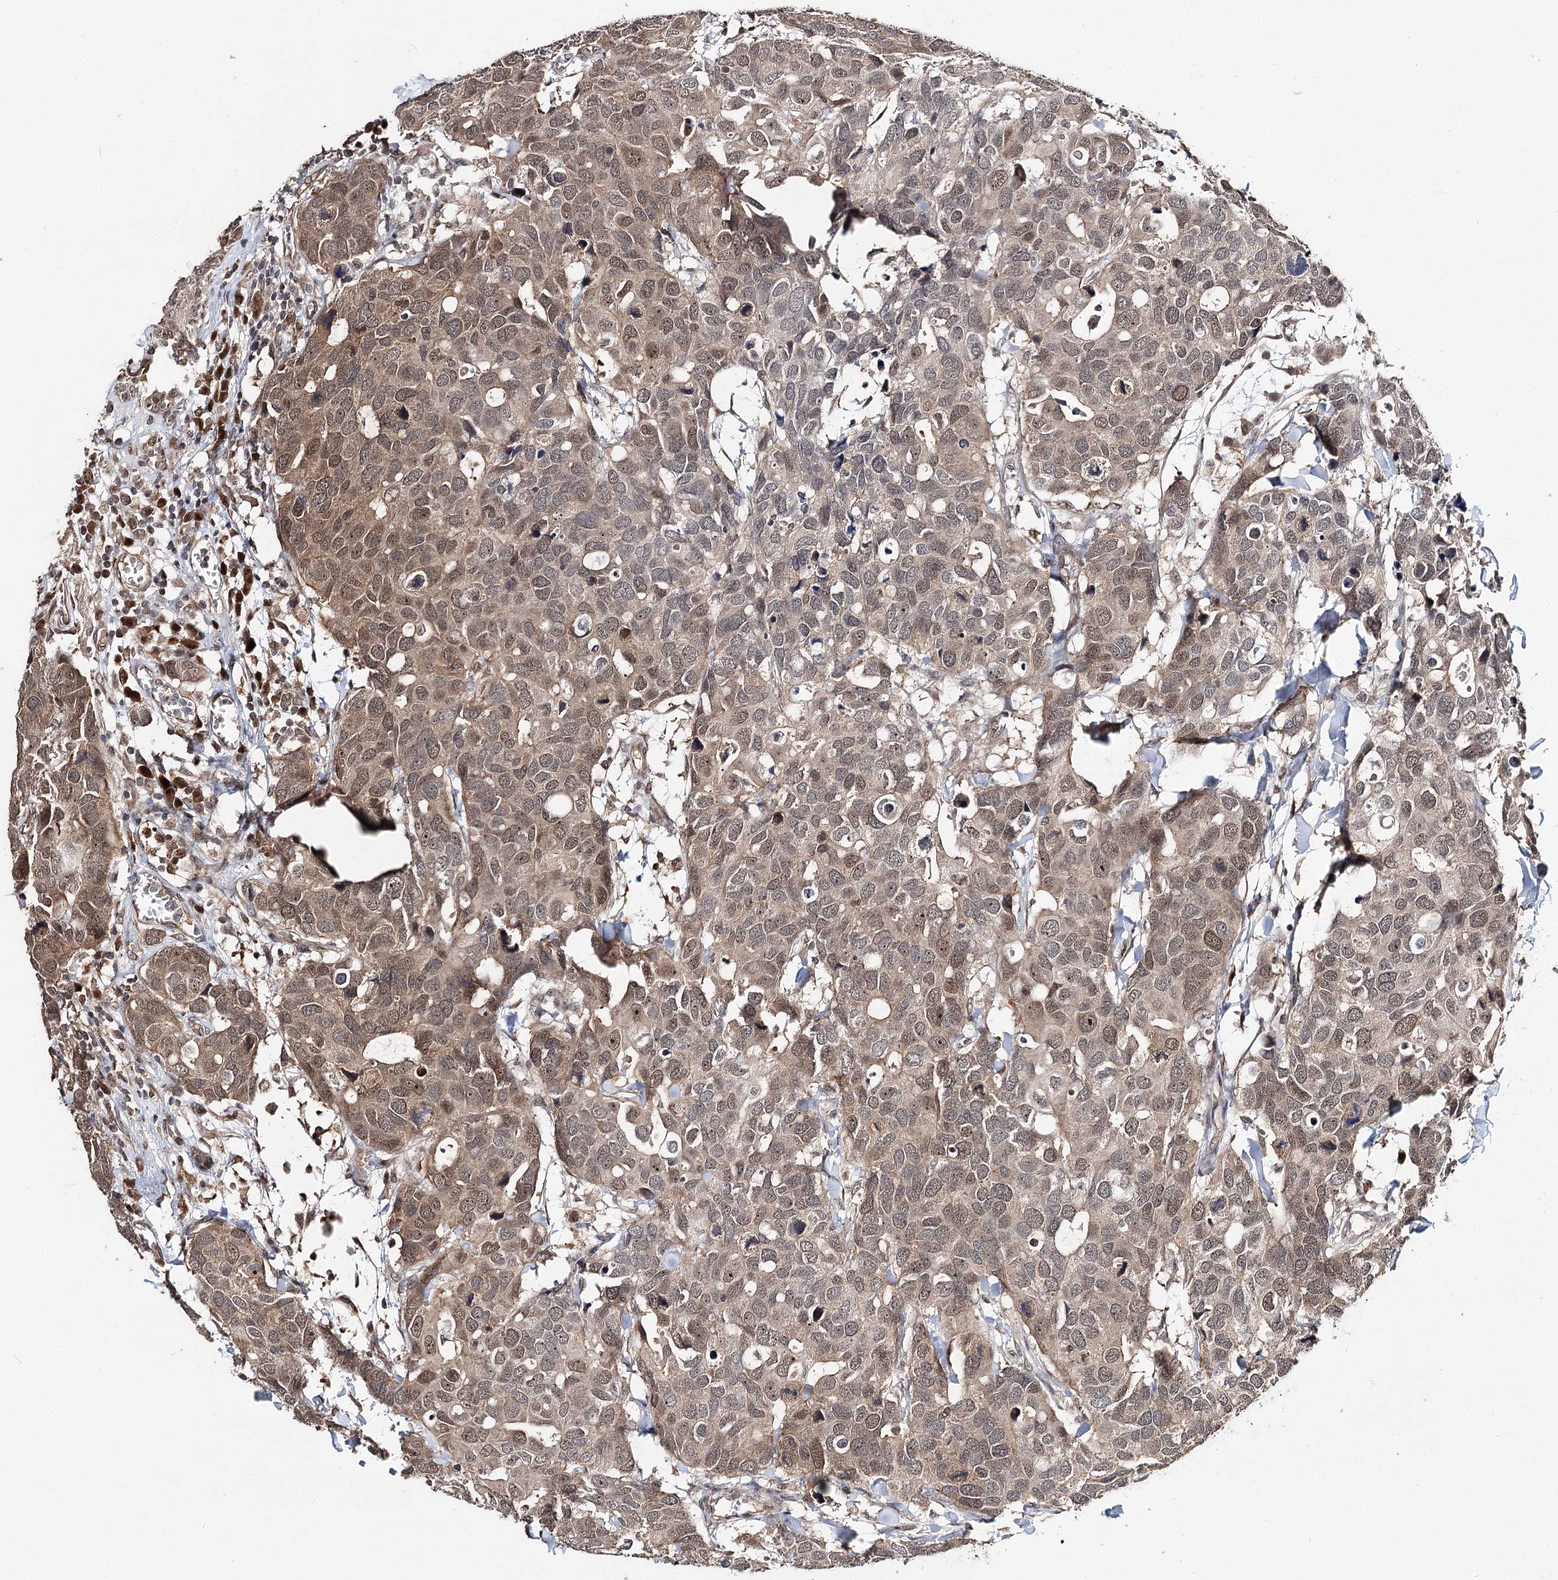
{"staining": {"intensity": "moderate", "quantity": ">75%", "location": "cytoplasmic/membranous,nuclear"}, "tissue": "breast cancer", "cell_type": "Tumor cells", "image_type": "cancer", "snomed": [{"axis": "morphology", "description": "Duct carcinoma"}, {"axis": "topography", "description": "Breast"}], "caption": "Immunohistochemistry micrograph of breast intraductal carcinoma stained for a protein (brown), which reveals medium levels of moderate cytoplasmic/membranous and nuclear expression in approximately >75% of tumor cells.", "gene": "NOPCHAP1", "patient": {"sex": "female", "age": 83}}